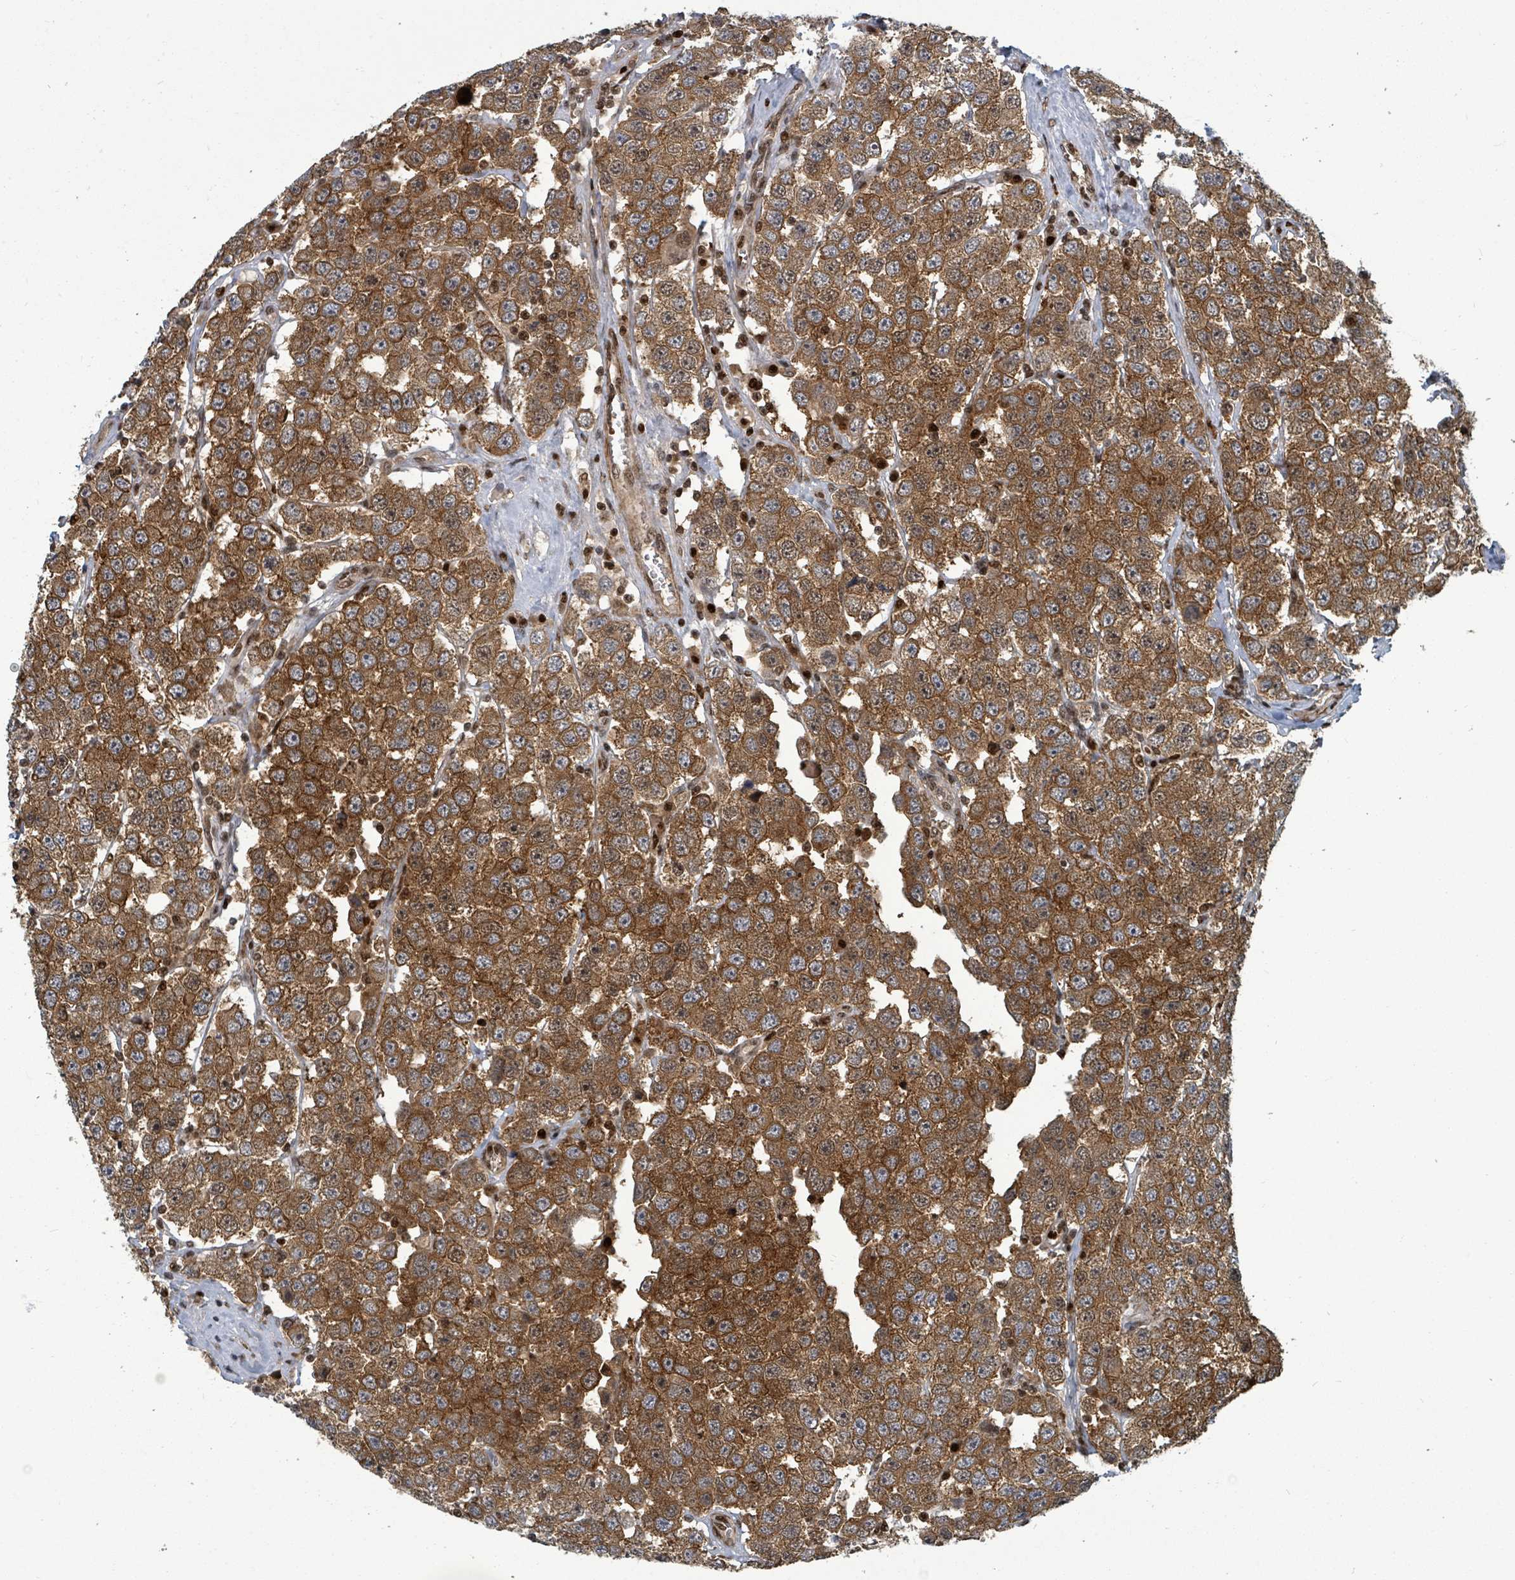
{"staining": {"intensity": "strong", "quantity": ">75%", "location": "cytoplasmic/membranous"}, "tissue": "testis cancer", "cell_type": "Tumor cells", "image_type": "cancer", "snomed": [{"axis": "morphology", "description": "Seminoma, NOS"}, {"axis": "topography", "description": "Testis"}], "caption": "IHC (DAB) staining of testis cancer (seminoma) shows strong cytoplasmic/membranous protein expression in about >75% of tumor cells.", "gene": "TRDMT1", "patient": {"sex": "male", "age": 28}}